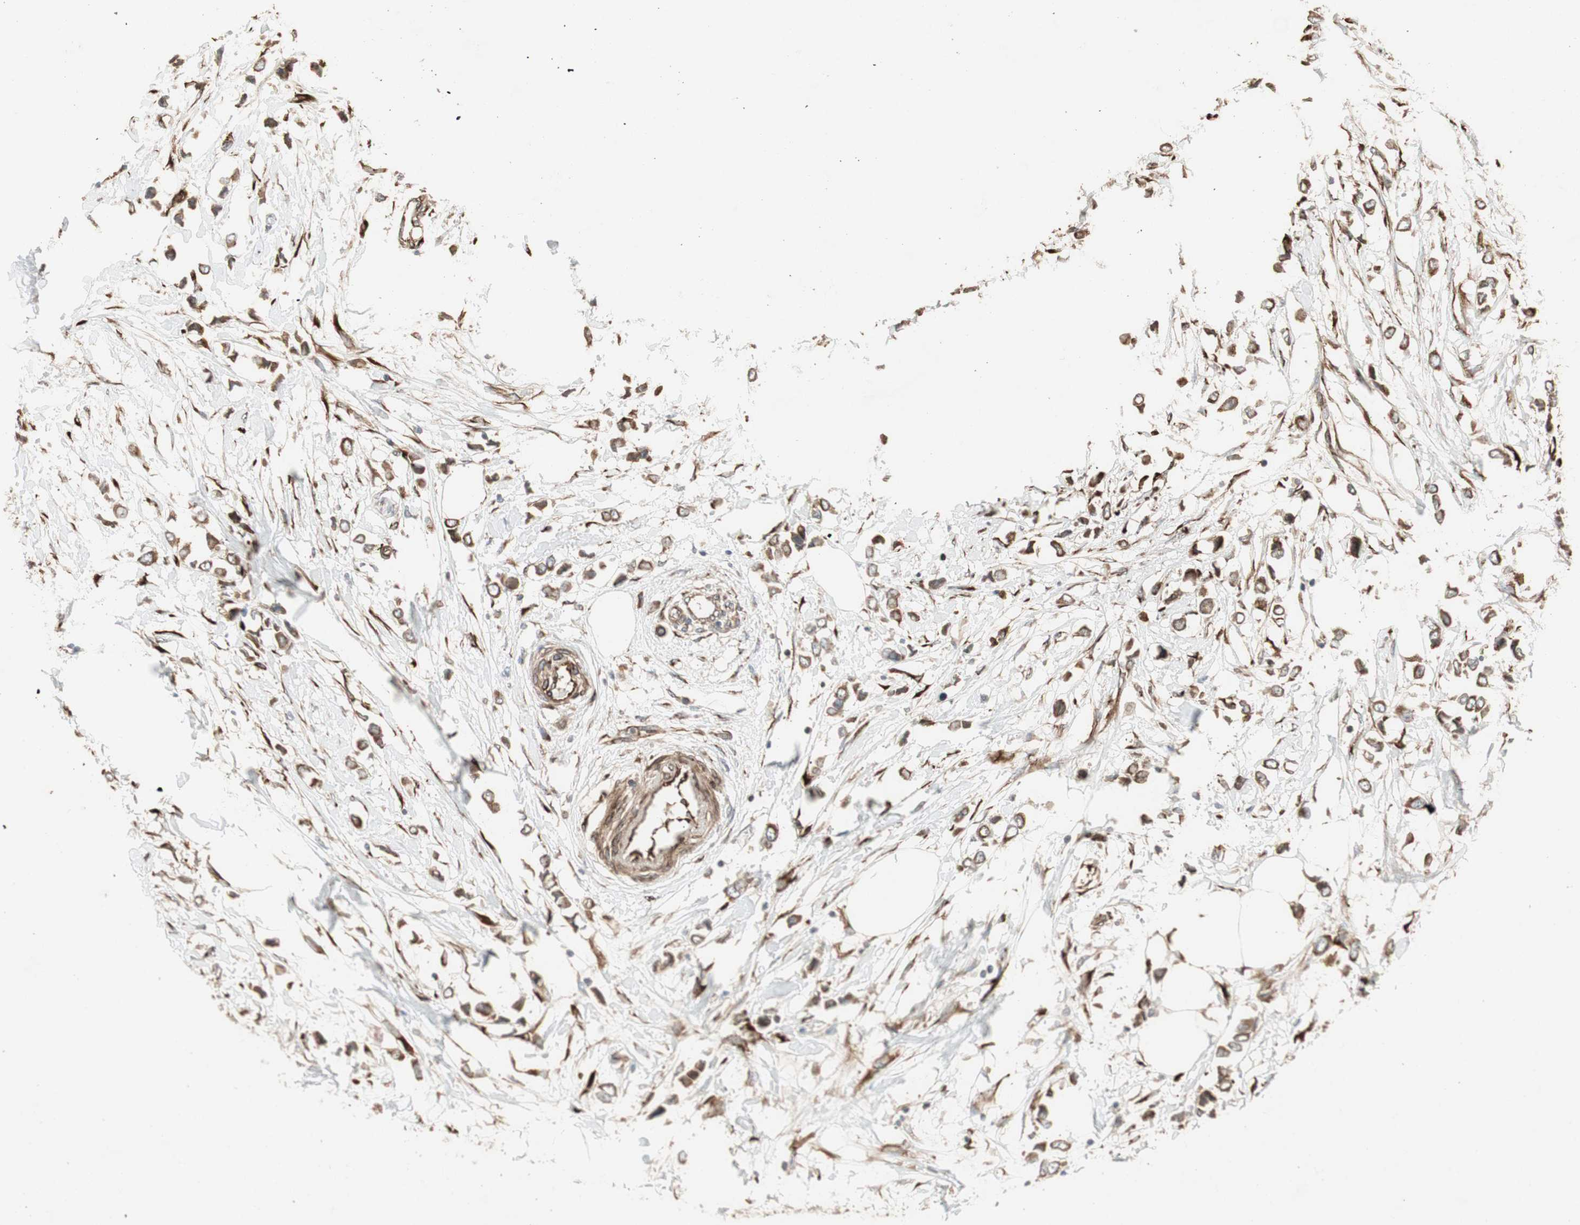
{"staining": {"intensity": "strong", "quantity": ">75%", "location": "cytoplasmic/membranous"}, "tissue": "breast cancer", "cell_type": "Tumor cells", "image_type": "cancer", "snomed": [{"axis": "morphology", "description": "Lobular carcinoma"}, {"axis": "topography", "description": "Breast"}], "caption": "Breast lobular carcinoma stained with a brown dye reveals strong cytoplasmic/membranous positive staining in about >75% of tumor cells.", "gene": "PRKG1", "patient": {"sex": "female", "age": 51}}